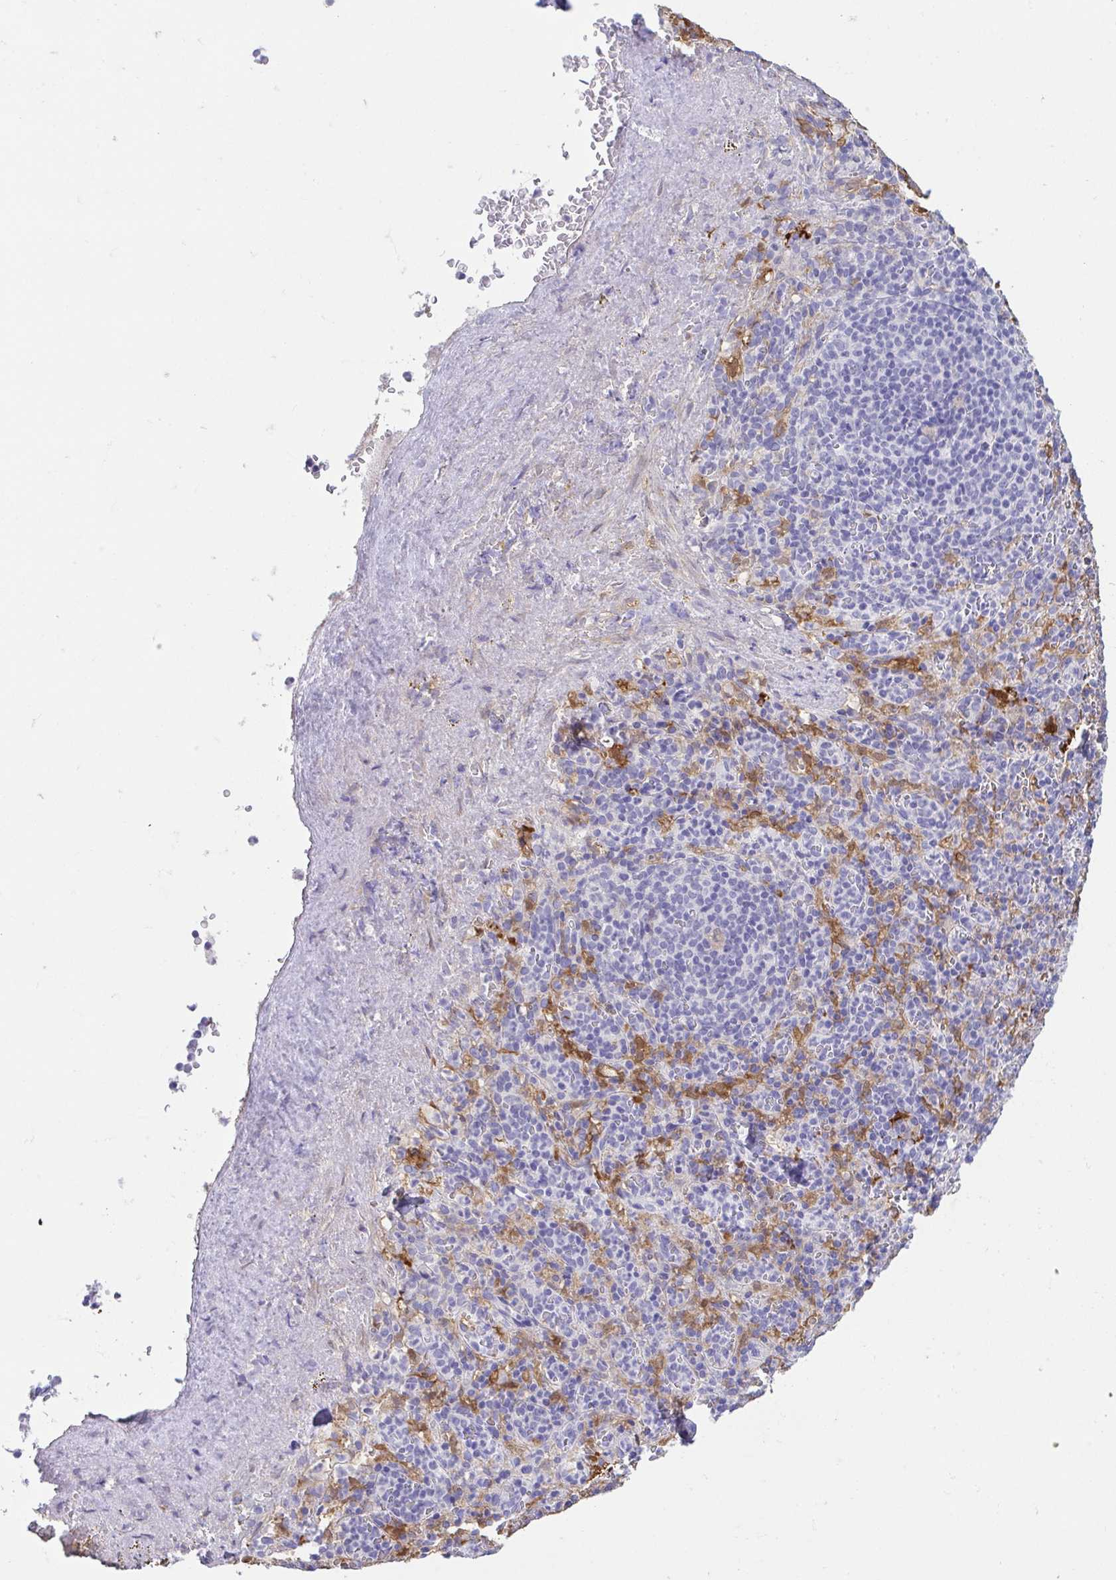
{"staining": {"intensity": "negative", "quantity": "none", "location": "none"}, "tissue": "spleen", "cell_type": "Cells in red pulp", "image_type": "normal", "snomed": [{"axis": "morphology", "description": "Normal tissue, NOS"}, {"axis": "topography", "description": "Spleen"}], "caption": "Benign spleen was stained to show a protein in brown. There is no significant positivity in cells in red pulp. (Stains: DAB (3,3'-diaminobenzidine) IHC with hematoxylin counter stain, Microscopy: brightfield microscopy at high magnification).", "gene": "FABP3", "patient": {"sex": "female", "age": 74}}